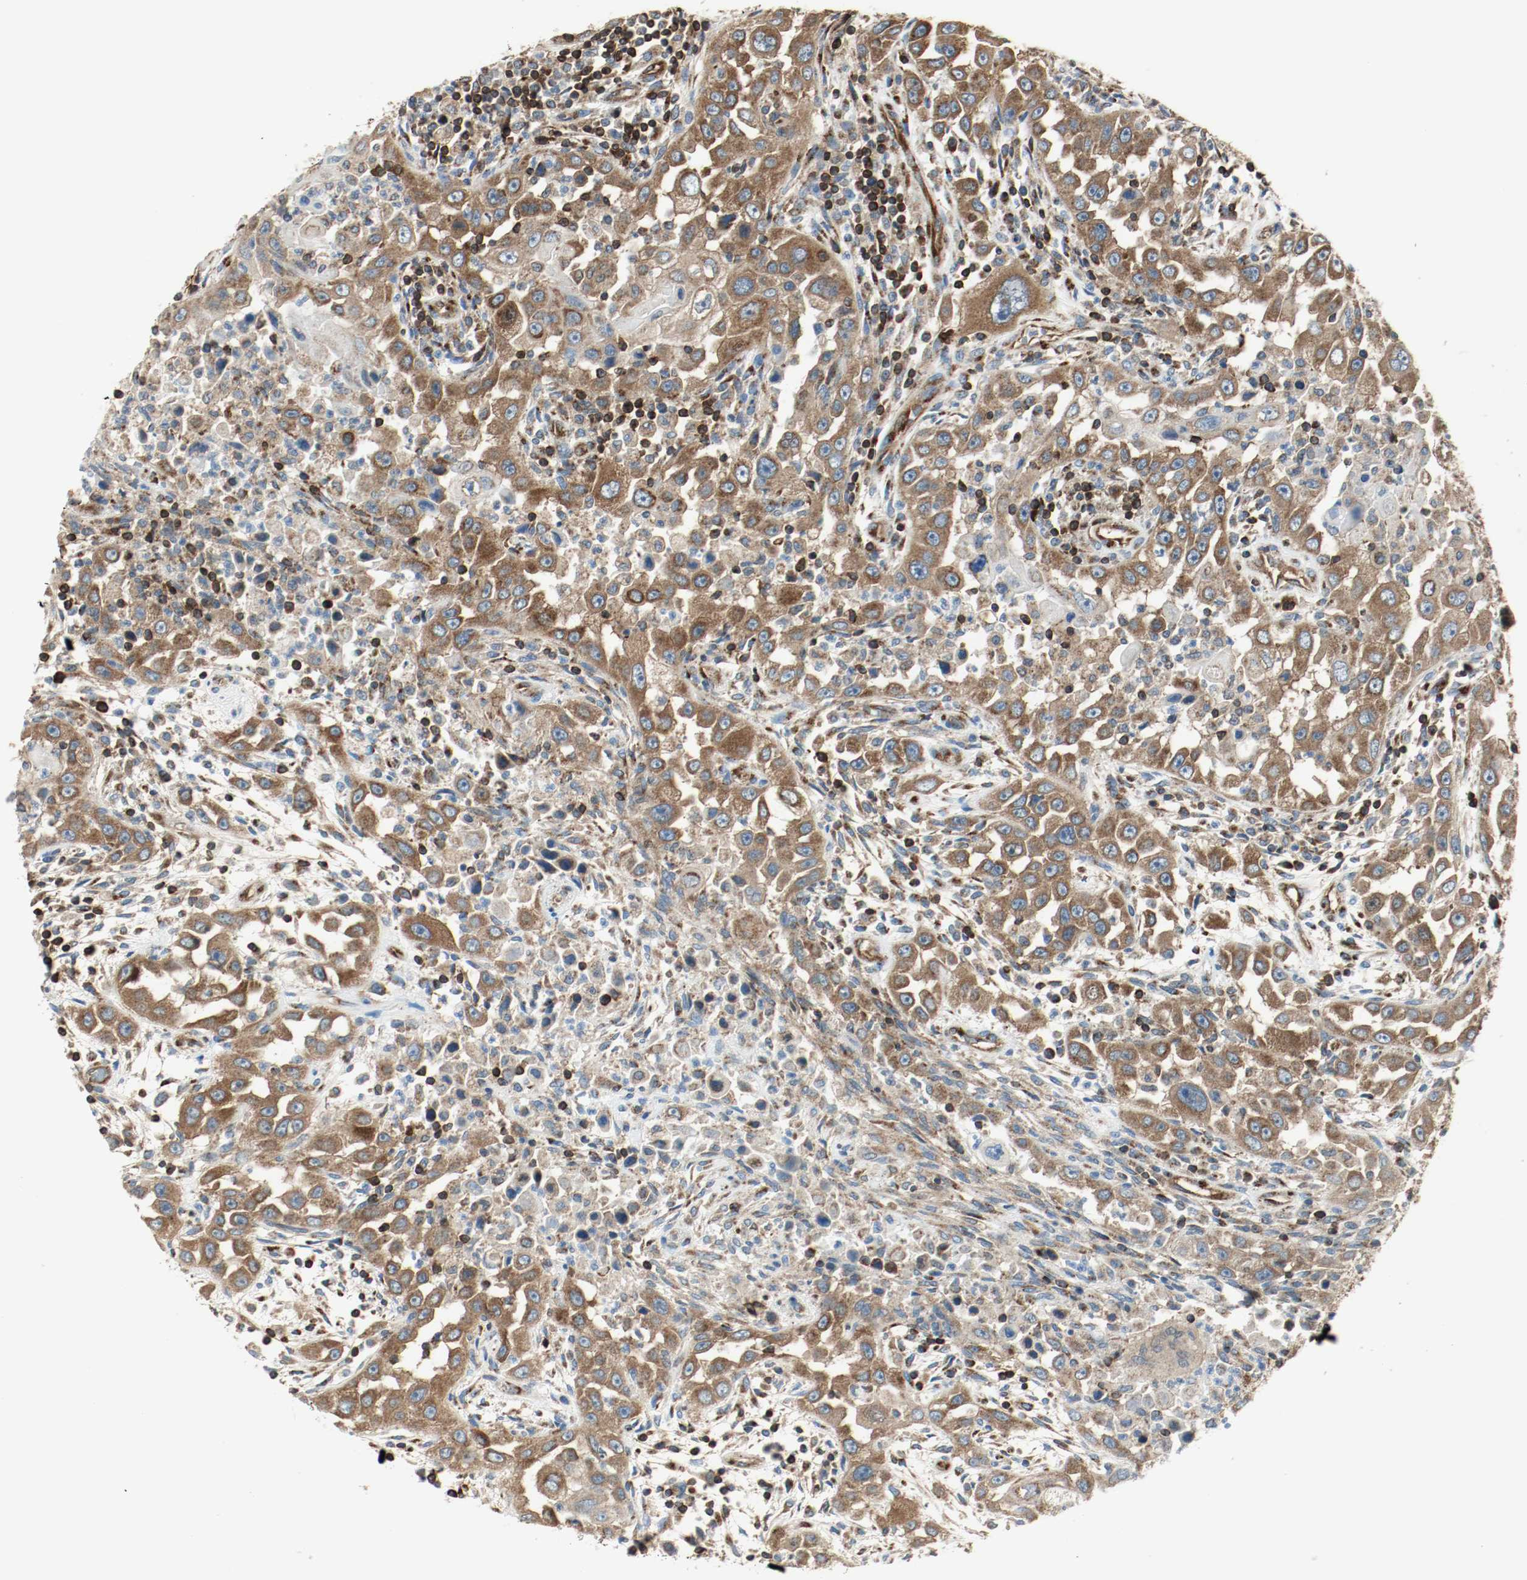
{"staining": {"intensity": "strong", "quantity": ">75%", "location": "cytoplasmic/membranous"}, "tissue": "head and neck cancer", "cell_type": "Tumor cells", "image_type": "cancer", "snomed": [{"axis": "morphology", "description": "Carcinoma, NOS"}, {"axis": "topography", "description": "Head-Neck"}], "caption": "There is high levels of strong cytoplasmic/membranous staining in tumor cells of carcinoma (head and neck), as demonstrated by immunohistochemical staining (brown color).", "gene": "PLCG1", "patient": {"sex": "male", "age": 87}}